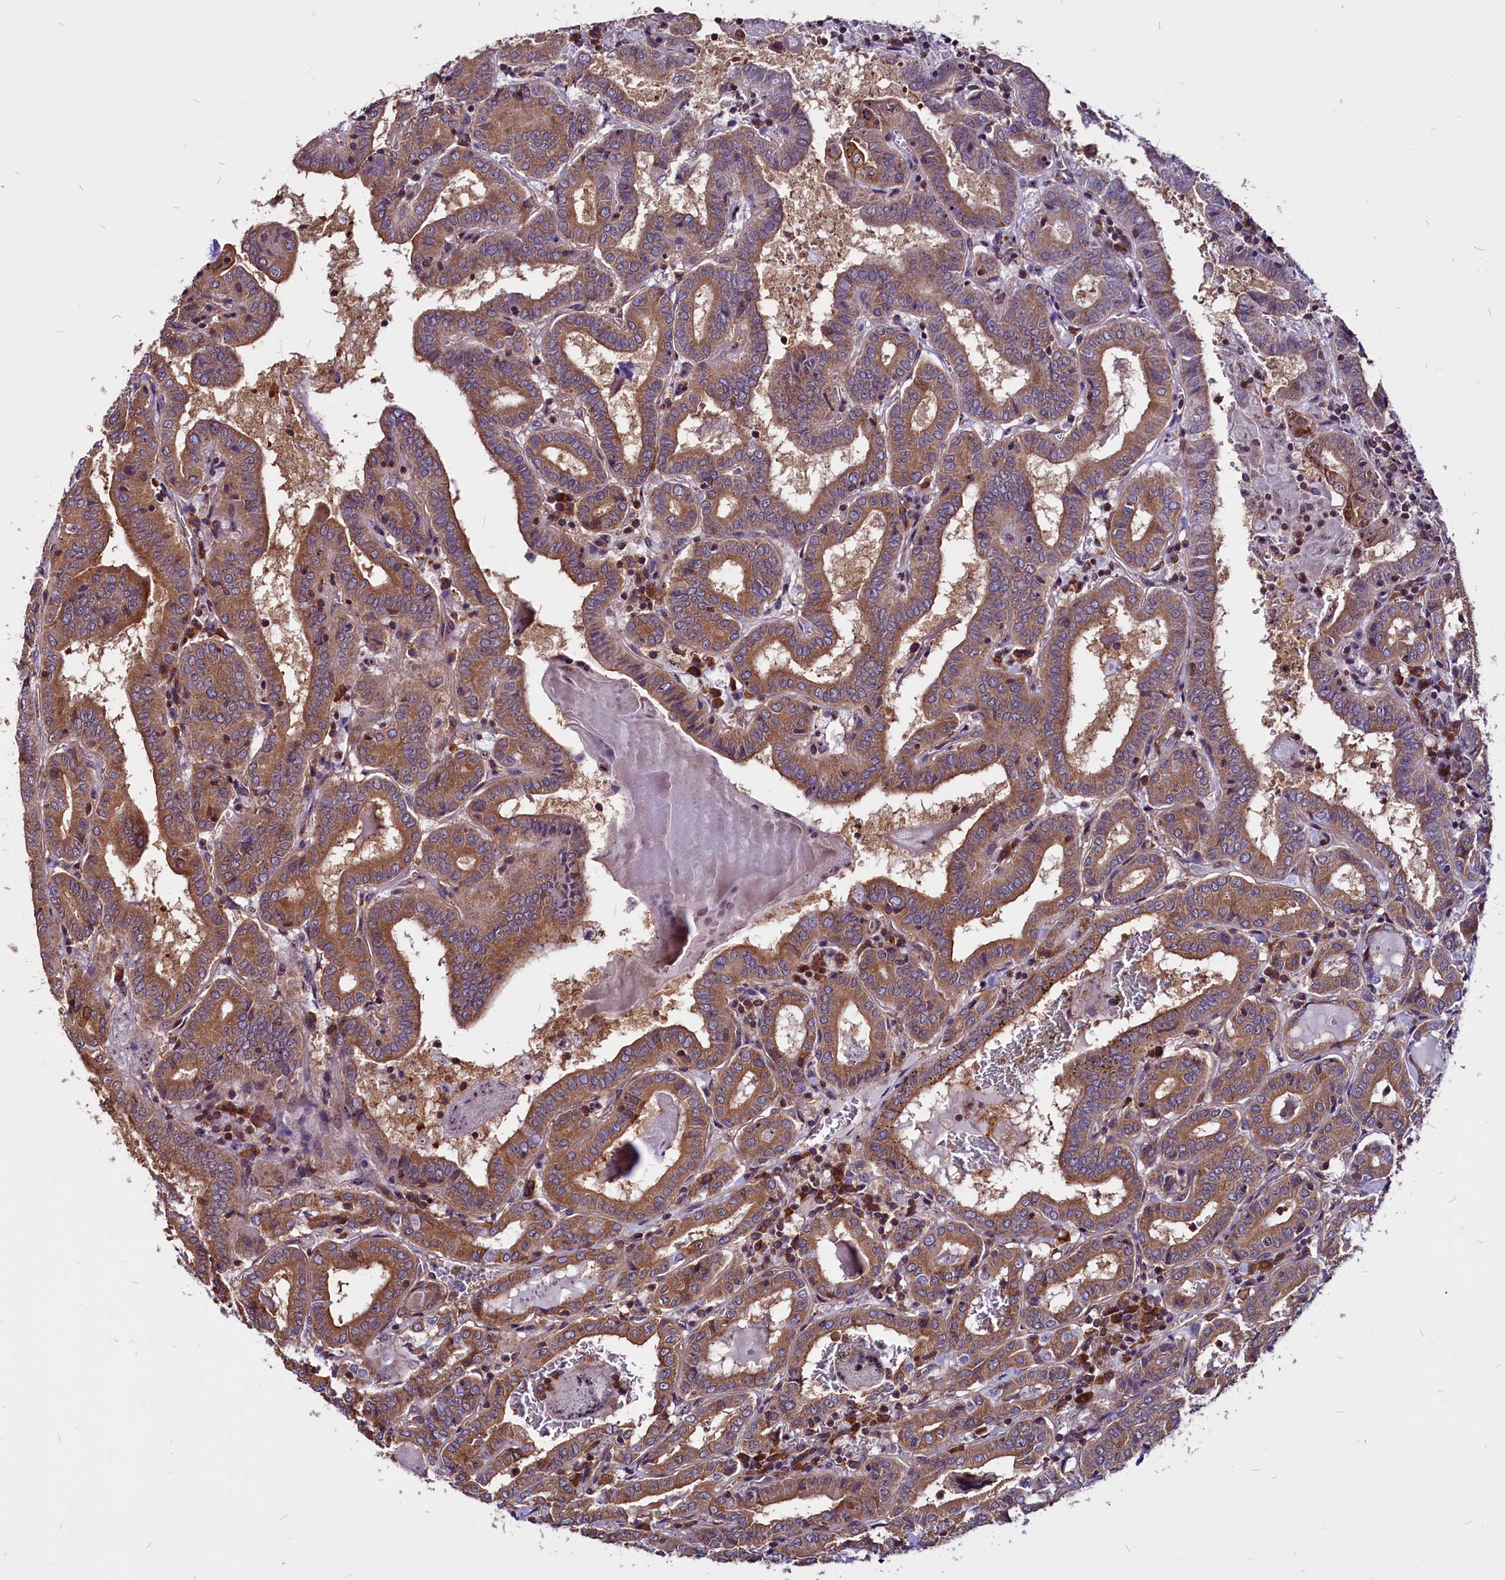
{"staining": {"intensity": "moderate", "quantity": ">75%", "location": "cytoplasmic/membranous"}, "tissue": "thyroid cancer", "cell_type": "Tumor cells", "image_type": "cancer", "snomed": [{"axis": "morphology", "description": "Papillary adenocarcinoma, NOS"}, {"axis": "topography", "description": "Thyroid gland"}], "caption": "Approximately >75% of tumor cells in human thyroid cancer show moderate cytoplasmic/membranous protein positivity as visualized by brown immunohistochemical staining.", "gene": "EIF3G", "patient": {"sex": "female", "age": 72}}